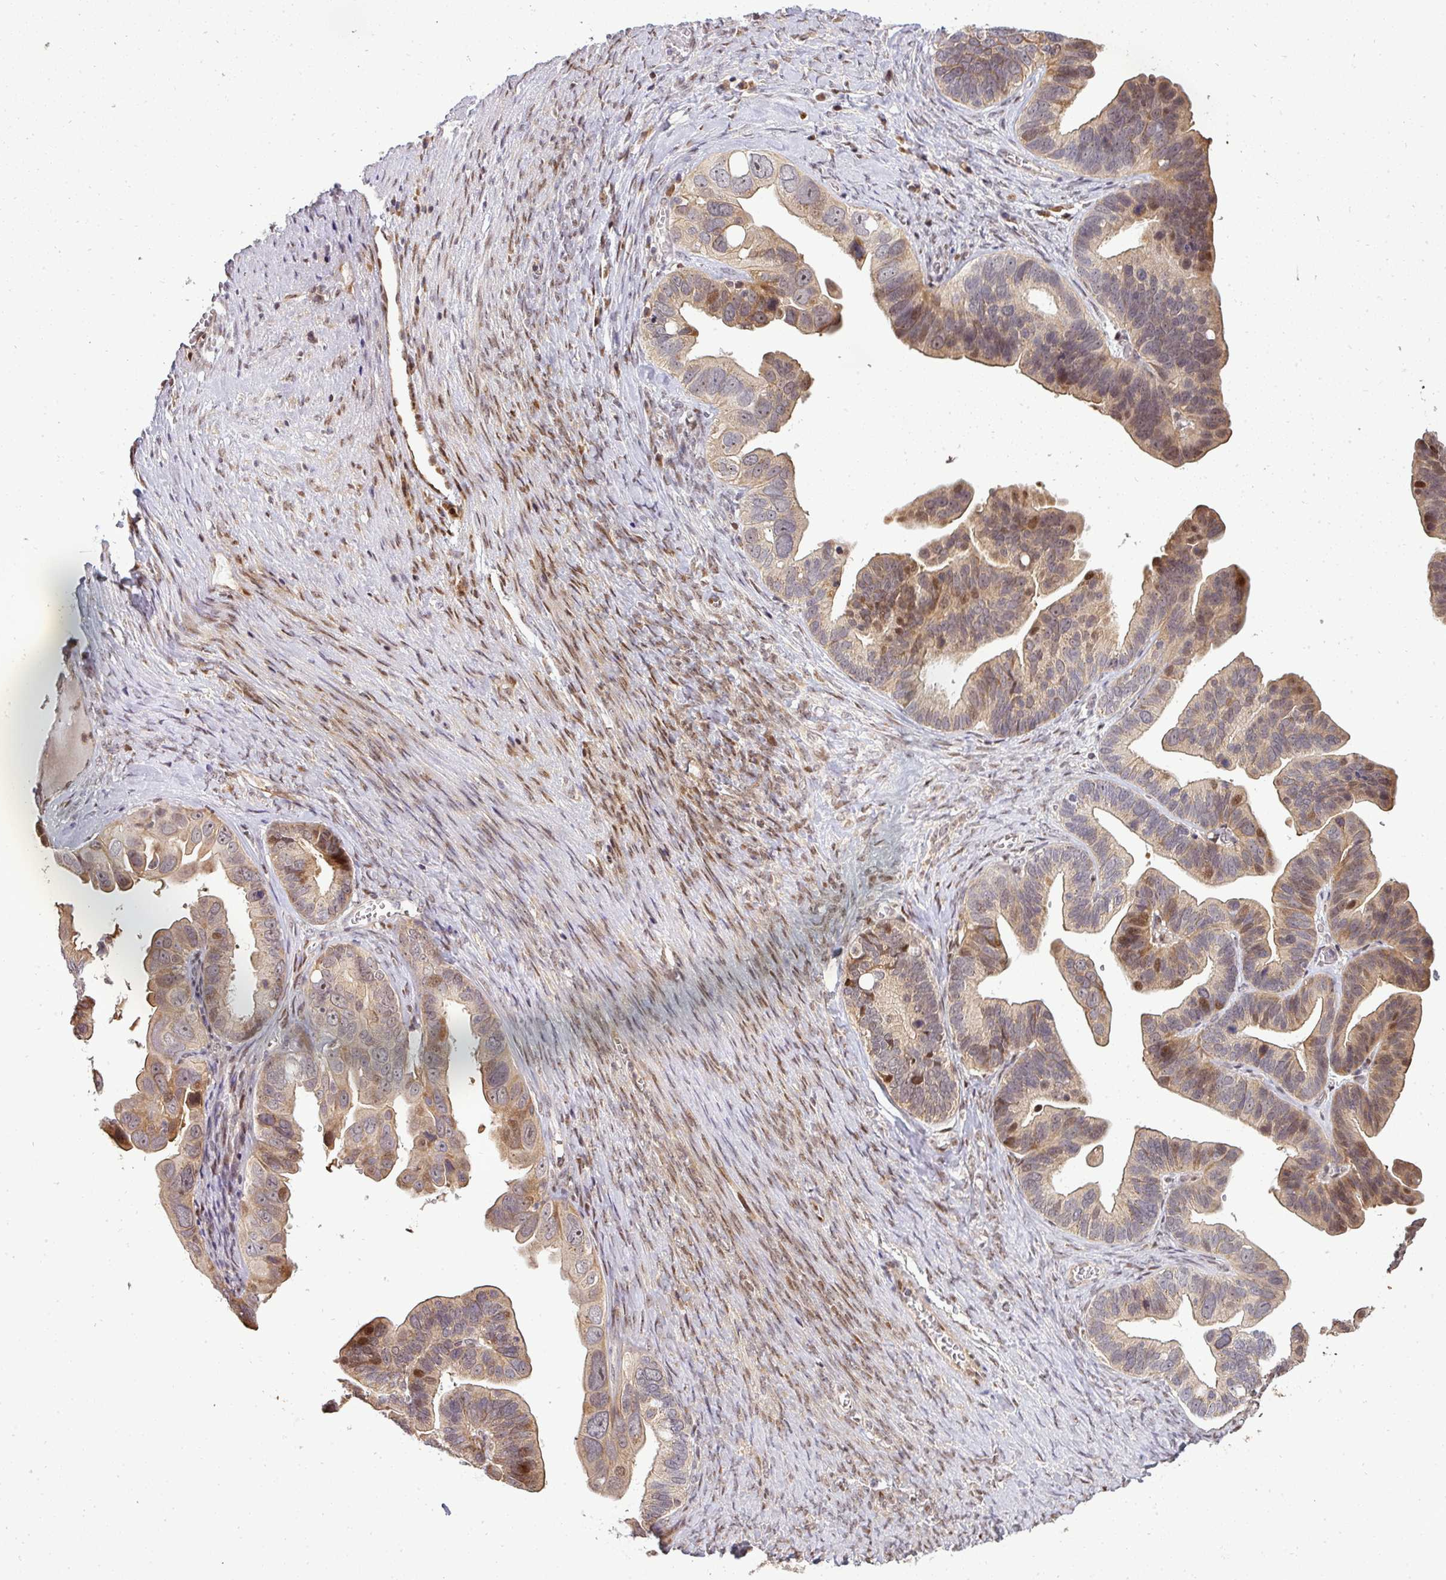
{"staining": {"intensity": "moderate", "quantity": "25%-75%", "location": "cytoplasmic/membranous,nuclear"}, "tissue": "ovarian cancer", "cell_type": "Tumor cells", "image_type": "cancer", "snomed": [{"axis": "morphology", "description": "Cystadenocarcinoma, serous, NOS"}, {"axis": "topography", "description": "Ovary"}], "caption": "Tumor cells show medium levels of moderate cytoplasmic/membranous and nuclear expression in about 25%-75% of cells in serous cystadenocarcinoma (ovarian). (Brightfield microscopy of DAB IHC at high magnification).", "gene": "PATZ1", "patient": {"sex": "female", "age": 56}}